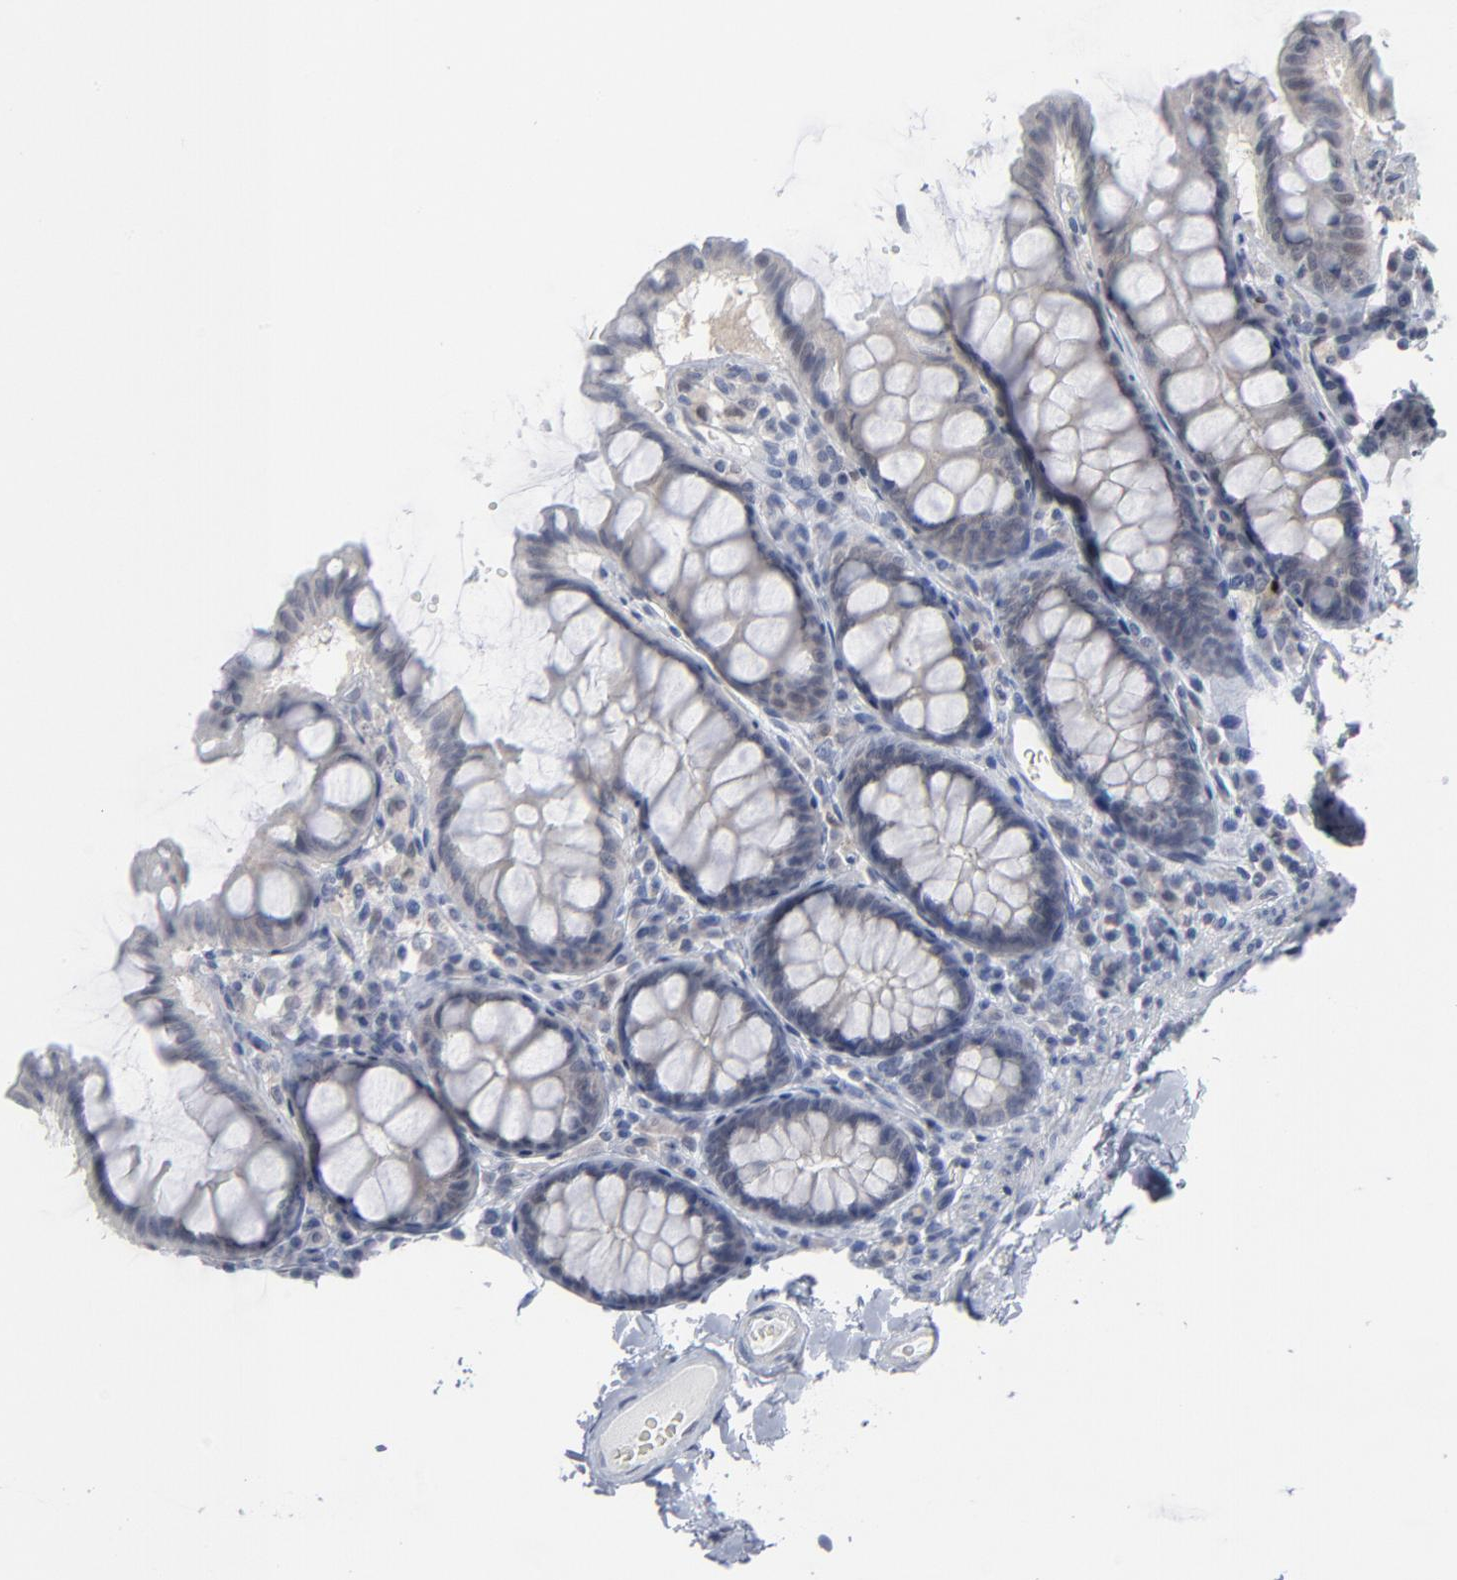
{"staining": {"intensity": "negative", "quantity": "none", "location": "none"}, "tissue": "colon", "cell_type": "Endothelial cells", "image_type": "normal", "snomed": [{"axis": "morphology", "description": "Normal tissue, NOS"}, {"axis": "topography", "description": "Colon"}], "caption": "Protein analysis of unremarkable colon demonstrates no significant positivity in endothelial cells. (Stains: DAB (3,3'-diaminobenzidine) immunohistochemistry with hematoxylin counter stain, Microscopy: brightfield microscopy at high magnification).", "gene": "FOXN2", "patient": {"sex": "female", "age": 61}}